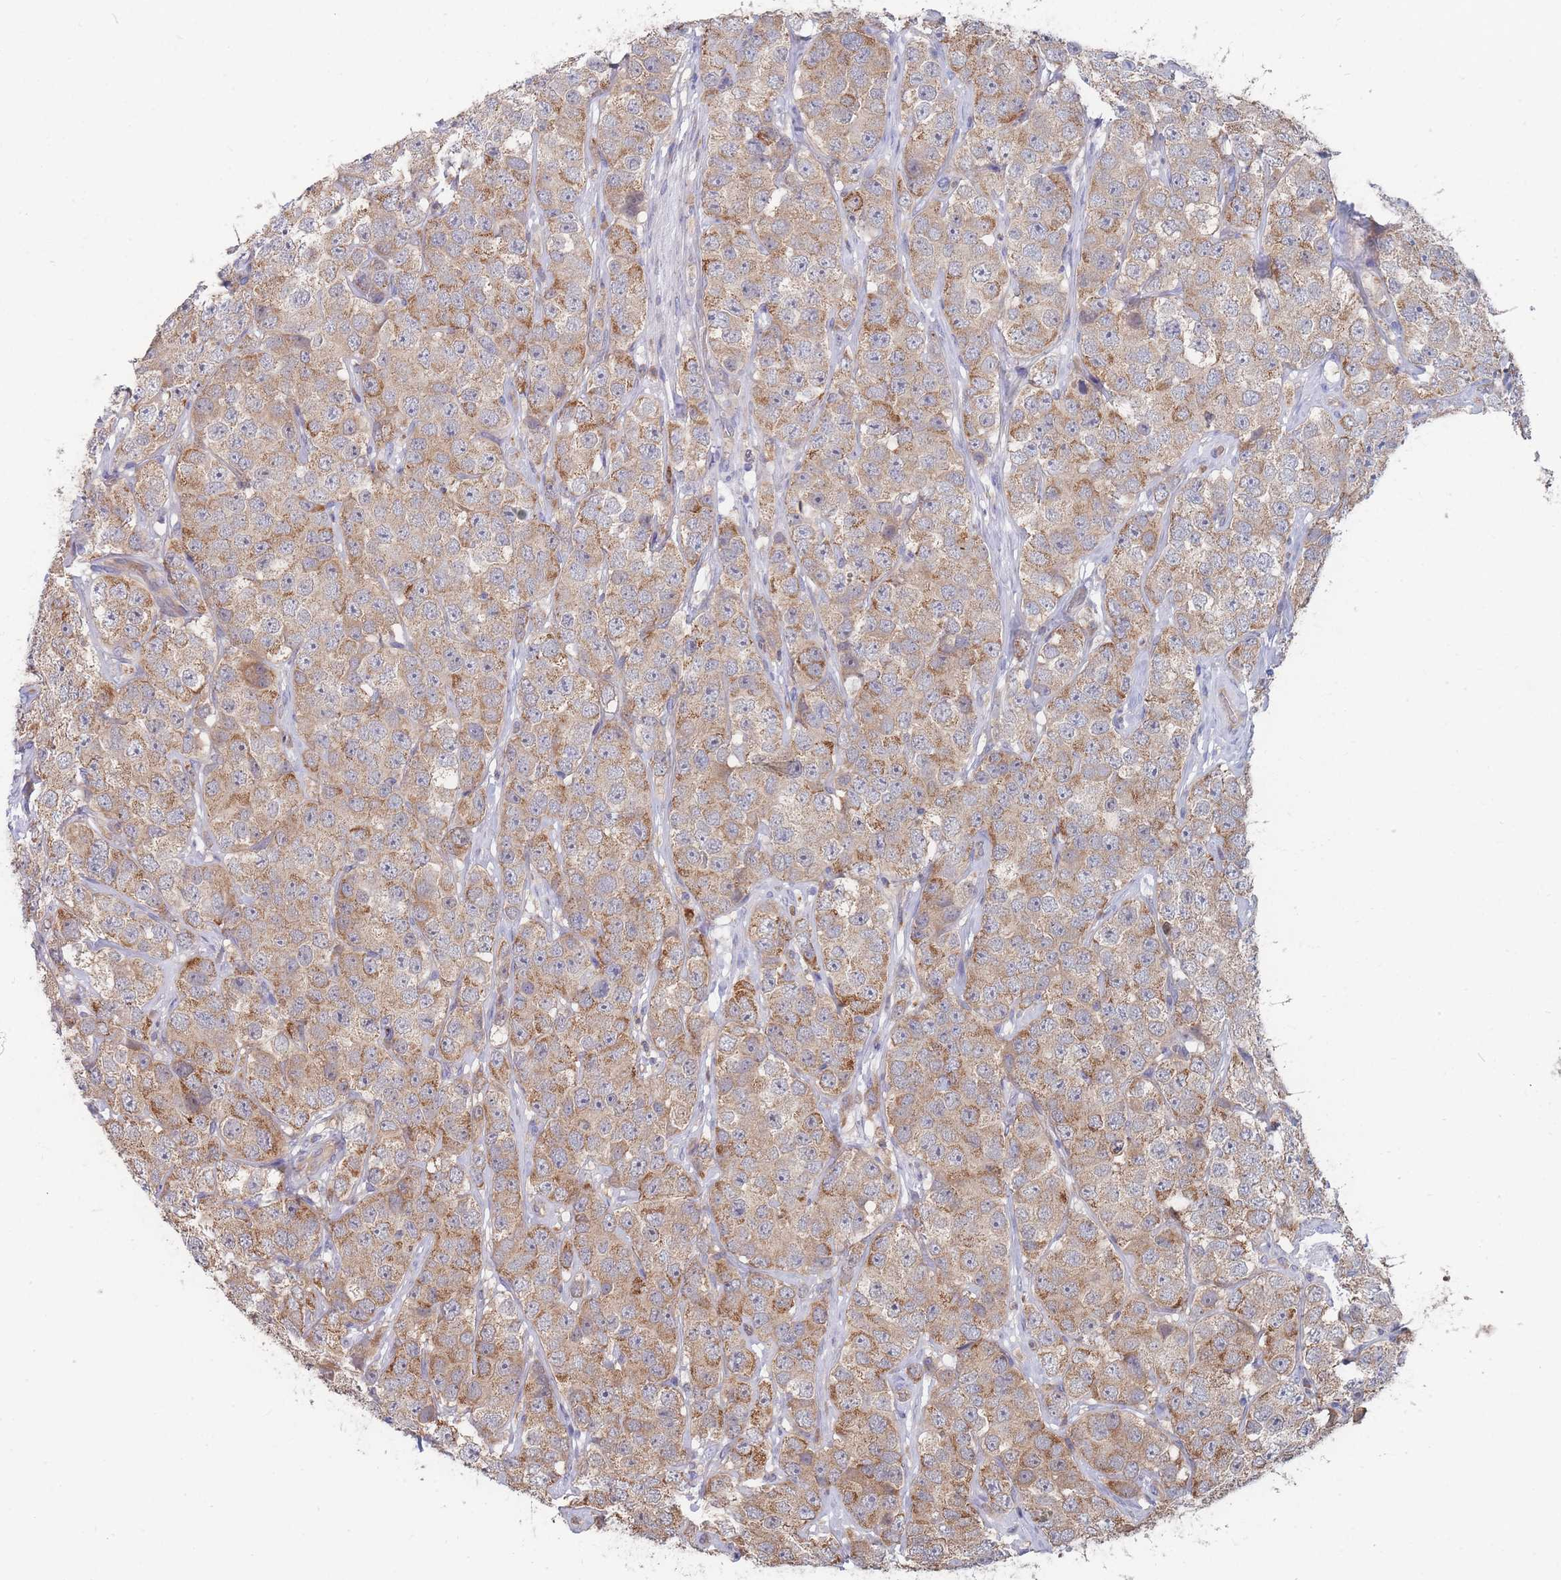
{"staining": {"intensity": "moderate", "quantity": ">75%", "location": "cytoplasmic/membranous"}, "tissue": "testis cancer", "cell_type": "Tumor cells", "image_type": "cancer", "snomed": [{"axis": "morphology", "description": "Seminoma, NOS"}, {"axis": "topography", "description": "Testis"}], "caption": "The immunohistochemical stain highlights moderate cytoplasmic/membranous expression in tumor cells of seminoma (testis) tissue.", "gene": "NUB1", "patient": {"sex": "male", "age": 28}}